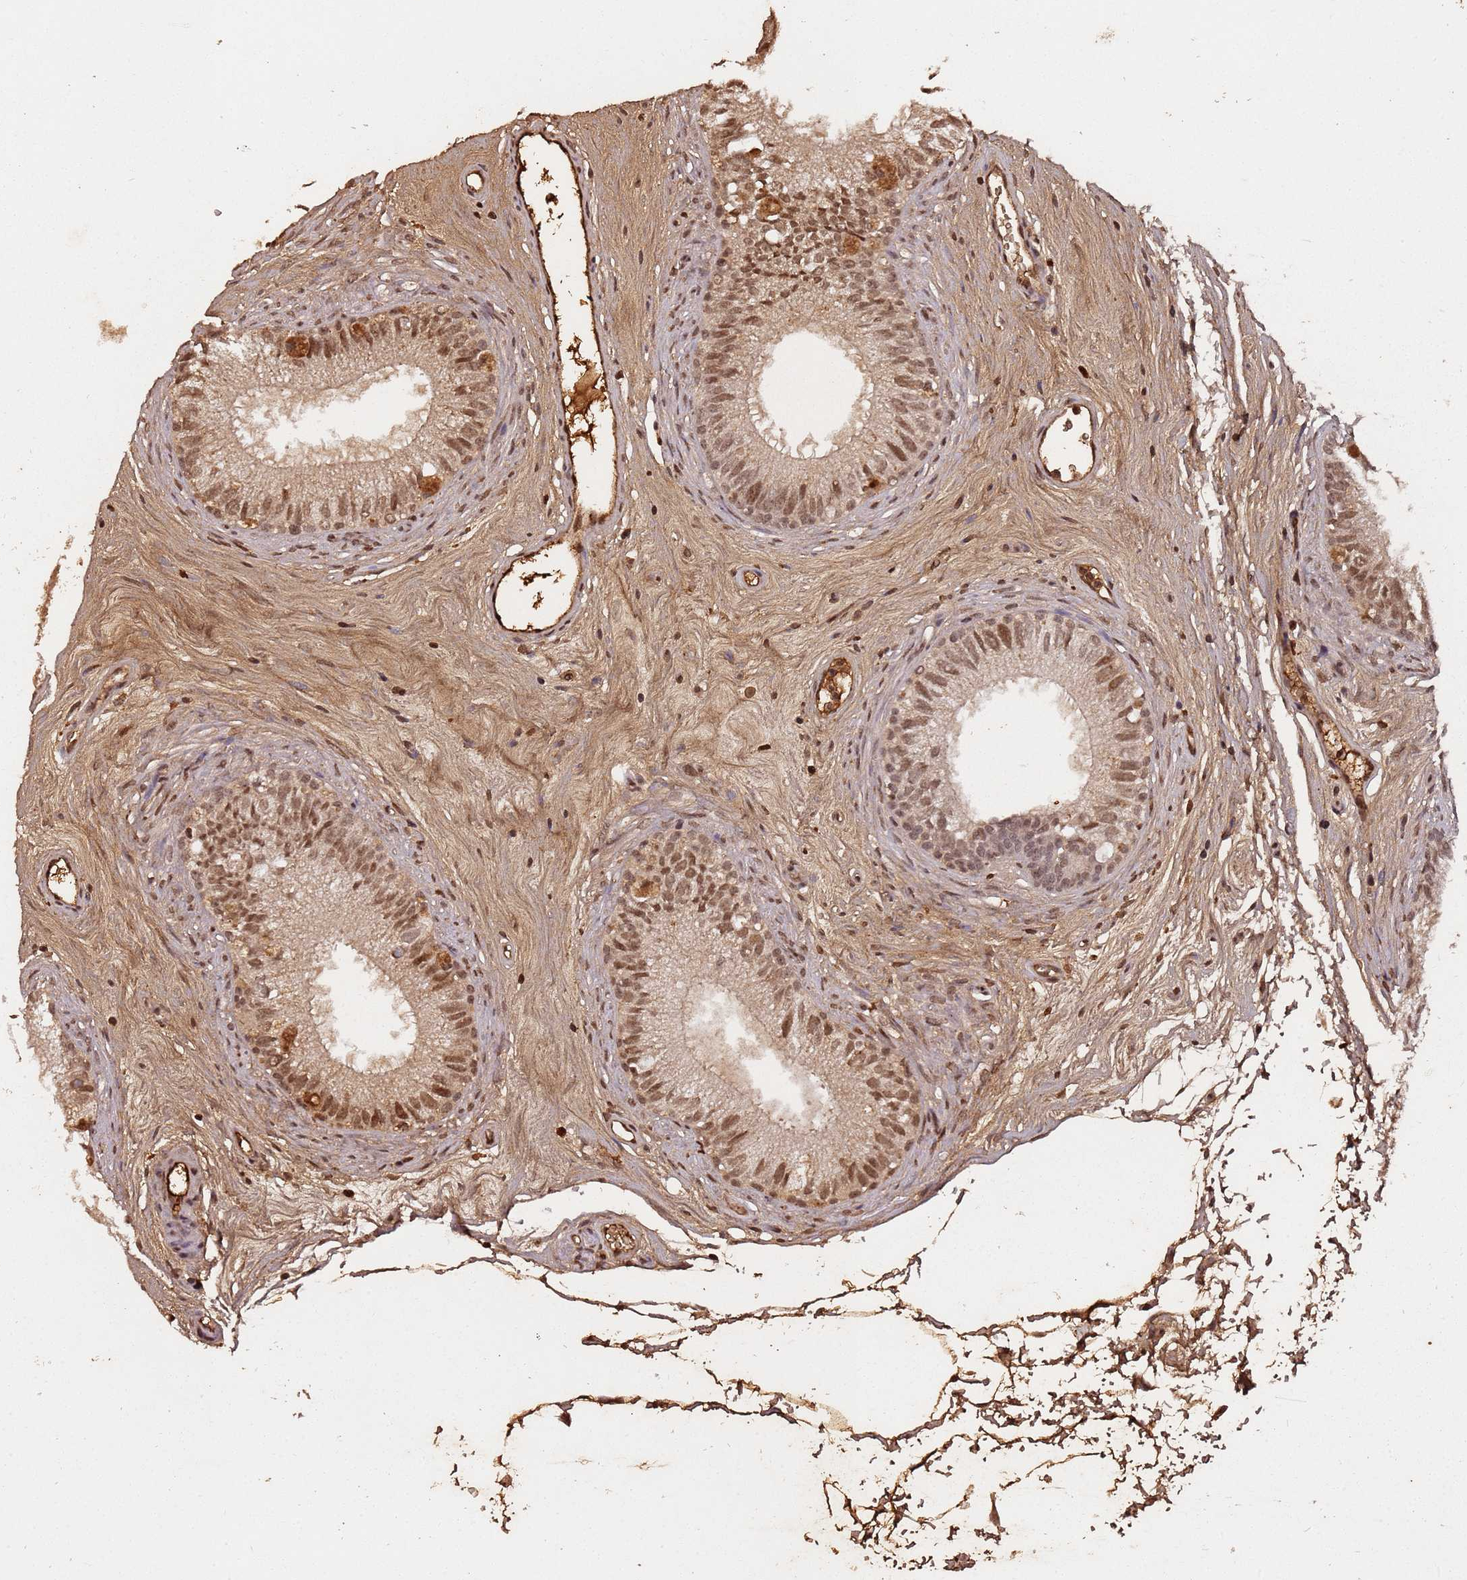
{"staining": {"intensity": "moderate", "quantity": ">75%", "location": "nuclear"}, "tissue": "epididymis", "cell_type": "Glandular cells", "image_type": "normal", "snomed": [{"axis": "morphology", "description": "Normal tissue, NOS"}, {"axis": "topography", "description": "Epididymis"}], "caption": "A medium amount of moderate nuclear staining is present in about >75% of glandular cells in normal epididymis.", "gene": "COL1A2", "patient": {"sex": "male", "age": 71}}